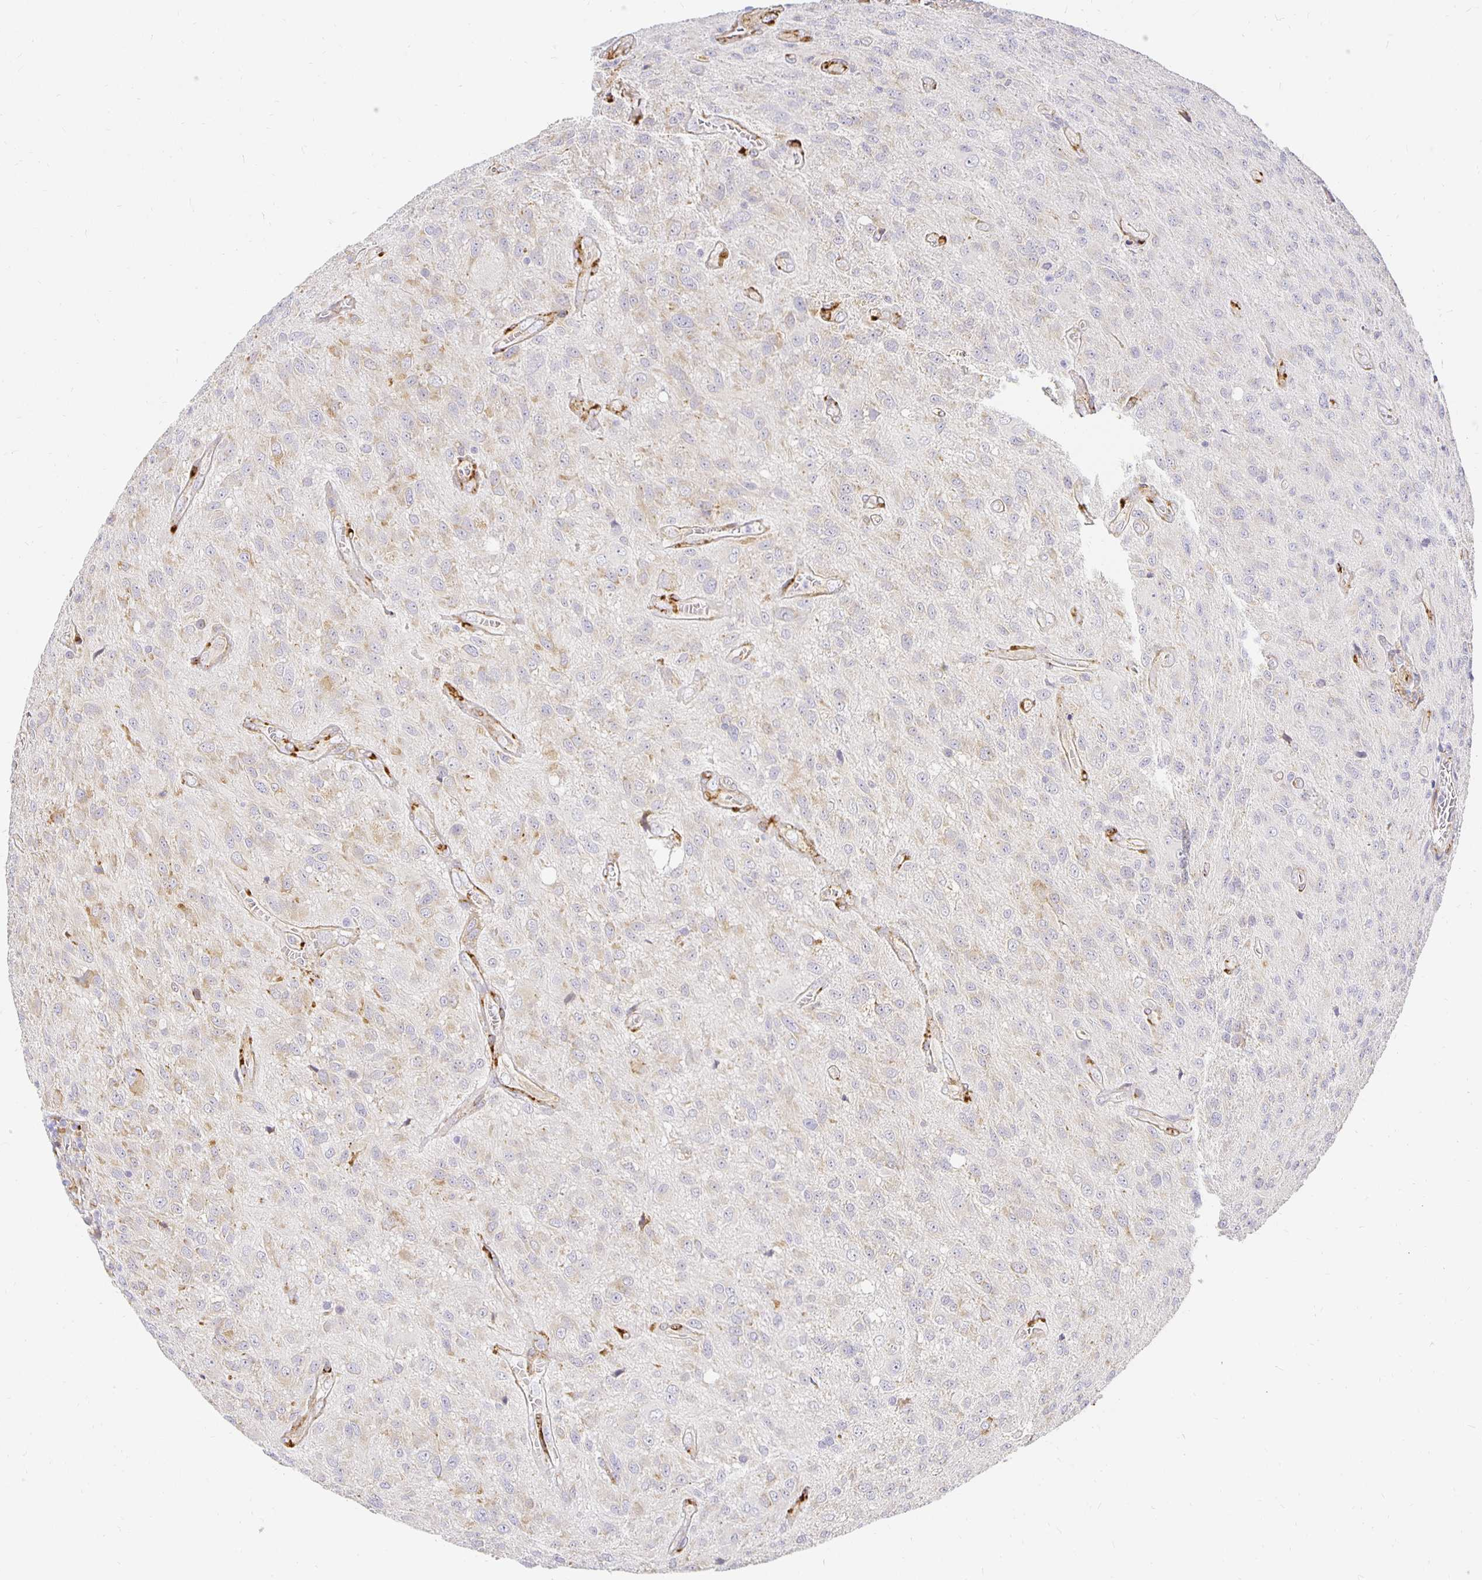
{"staining": {"intensity": "weak", "quantity": "25%-75%", "location": "cytoplasmic/membranous"}, "tissue": "glioma", "cell_type": "Tumor cells", "image_type": "cancer", "snomed": [{"axis": "morphology", "description": "Glioma, malignant, Low grade"}, {"axis": "topography", "description": "Brain"}], "caption": "Immunohistochemistry (IHC) image of neoplastic tissue: human glioma stained using immunohistochemistry (IHC) demonstrates low levels of weak protein expression localized specifically in the cytoplasmic/membranous of tumor cells, appearing as a cytoplasmic/membranous brown color.", "gene": "PLOD1", "patient": {"sex": "male", "age": 66}}